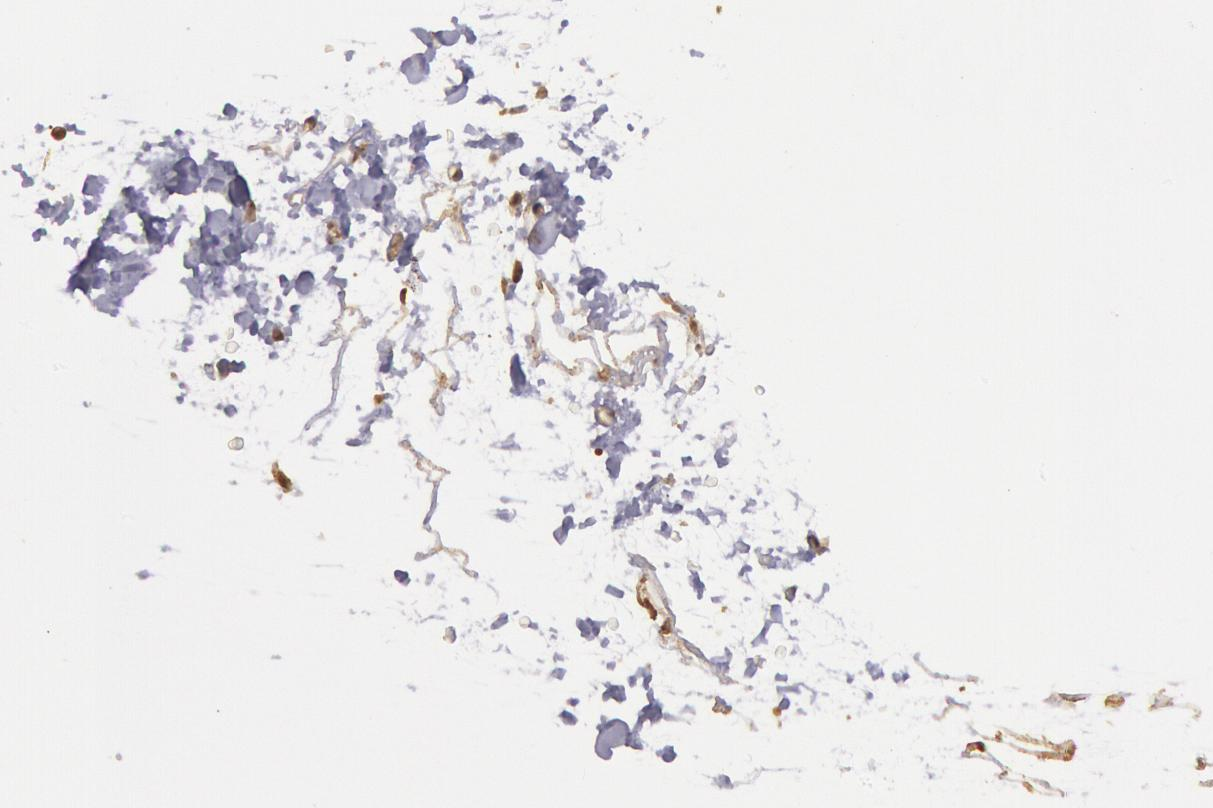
{"staining": {"intensity": "weak", "quantity": ">75%", "location": "cytoplasmic/membranous"}, "tissue": "adipose tissue", "cell_type": "Adipocytes", "image_type": "normal", "snomed": [{"axis": "morphology", "description": "Normal tissue, NOS"}, {"axis": "topography", "description": "Soft tissue"}], "caption": "Human adipose tissue stained with a brown dye exhibits weak cytoplasmic/membranous positive expression in about >75% of adipocytes.", "gene": "USP14", "patient": {"sex": "male", "age": 72}}